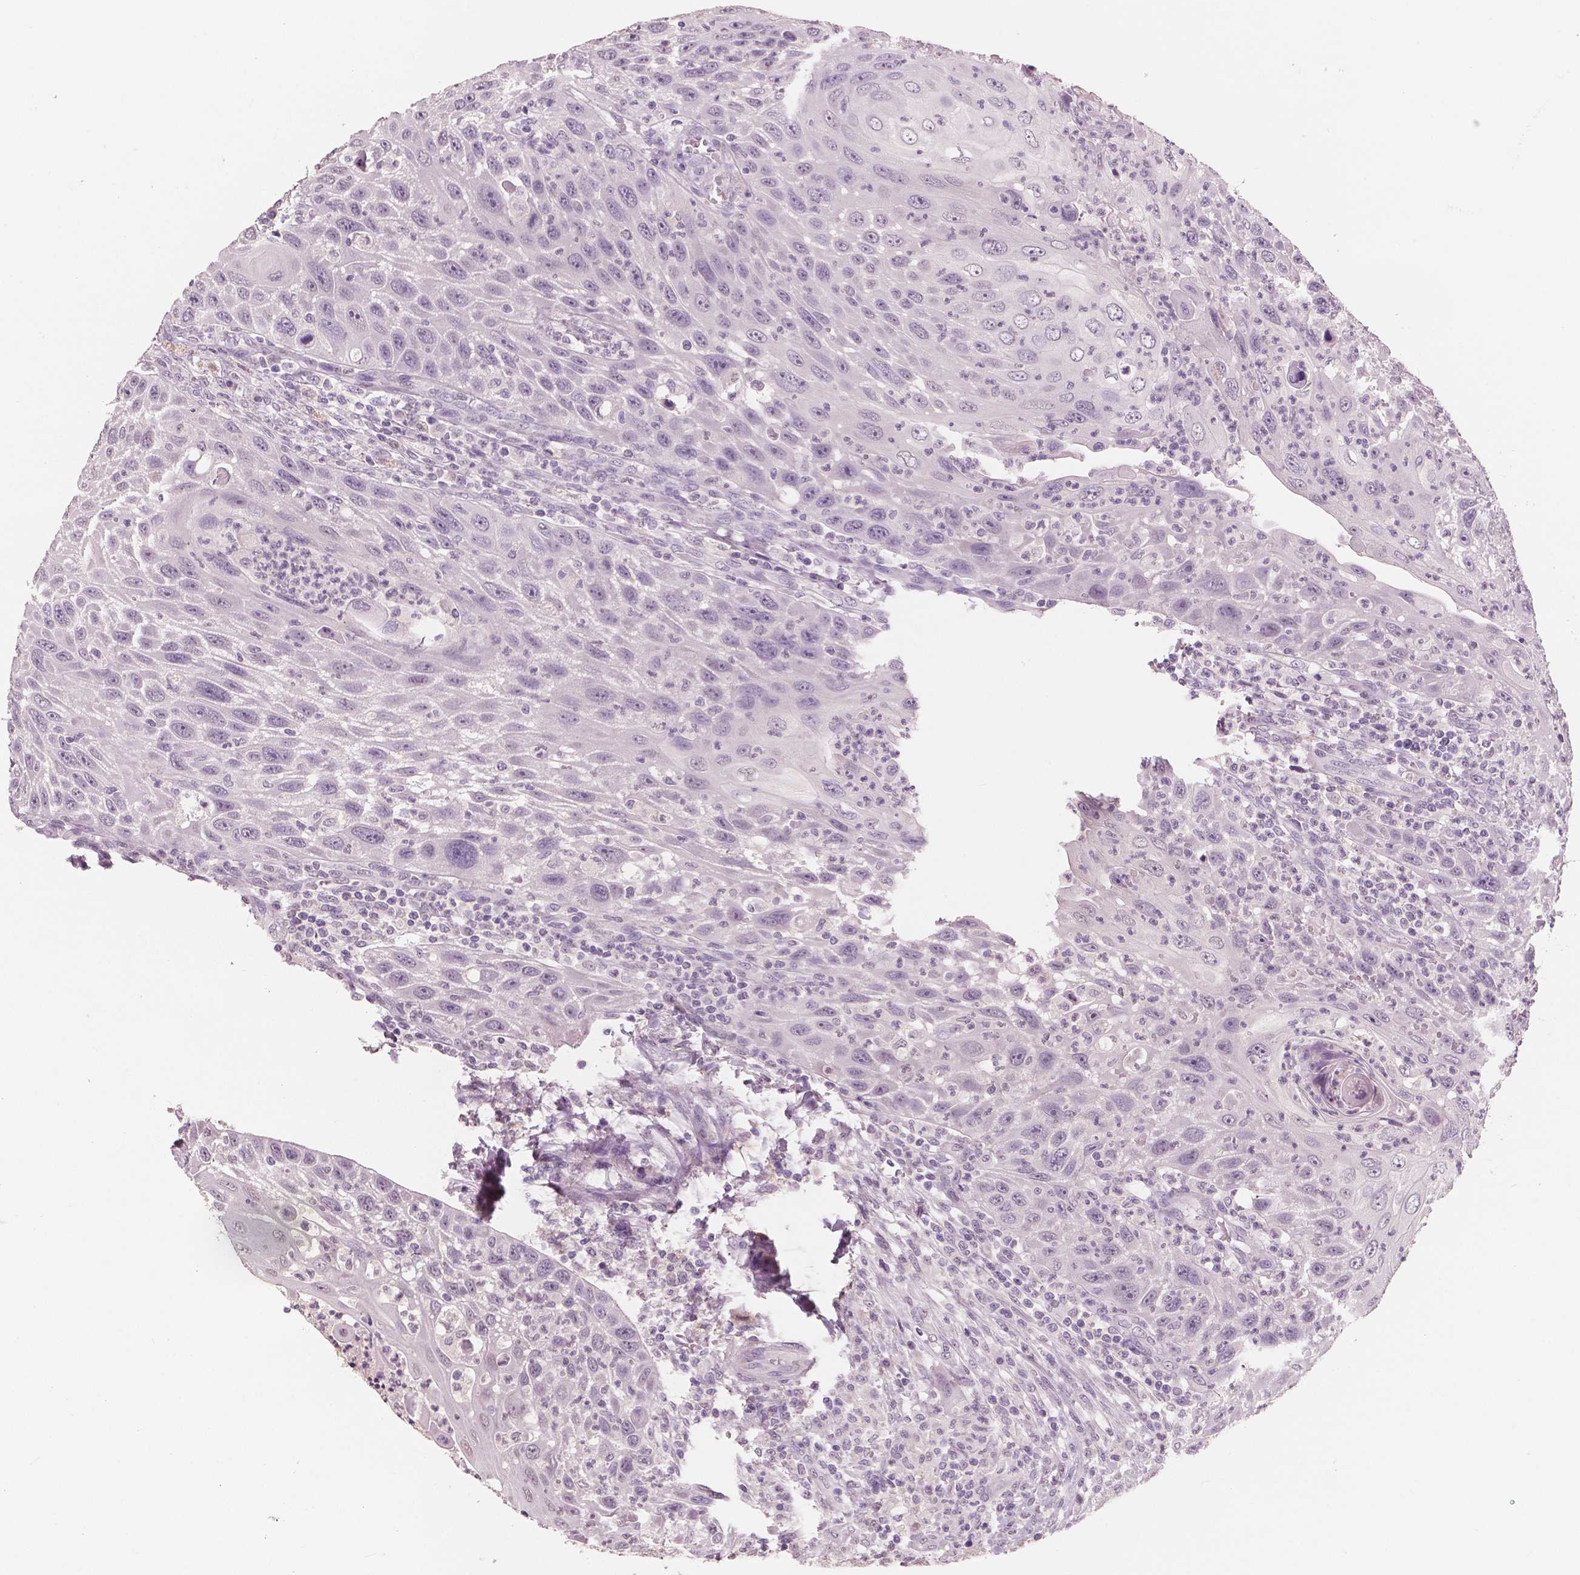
{"staining": {"intensity": "negative", "quantity": "none", "location": "none"}, "tissue": "head and neck cancer", "cell_type": "Tumor cells", "image_type": "cancer", "snomed": [{"axis": "morphology", "description": "Squamous cell carcinoma, NOS"}, {"axis": "topography", "description": "Head-Neck"}], "caption": "Immunohistochemical staining of head and neck cancer (squamous cell carcinoma) displays no significant expression in tumor cells. Brightfield microscopy of immunohistochemistry stained with DAB (brown) and hematoxylin (blue), captured at high magnification.", "gene": "NECAB1", "patient": {"sex": "male", "age": 69}}